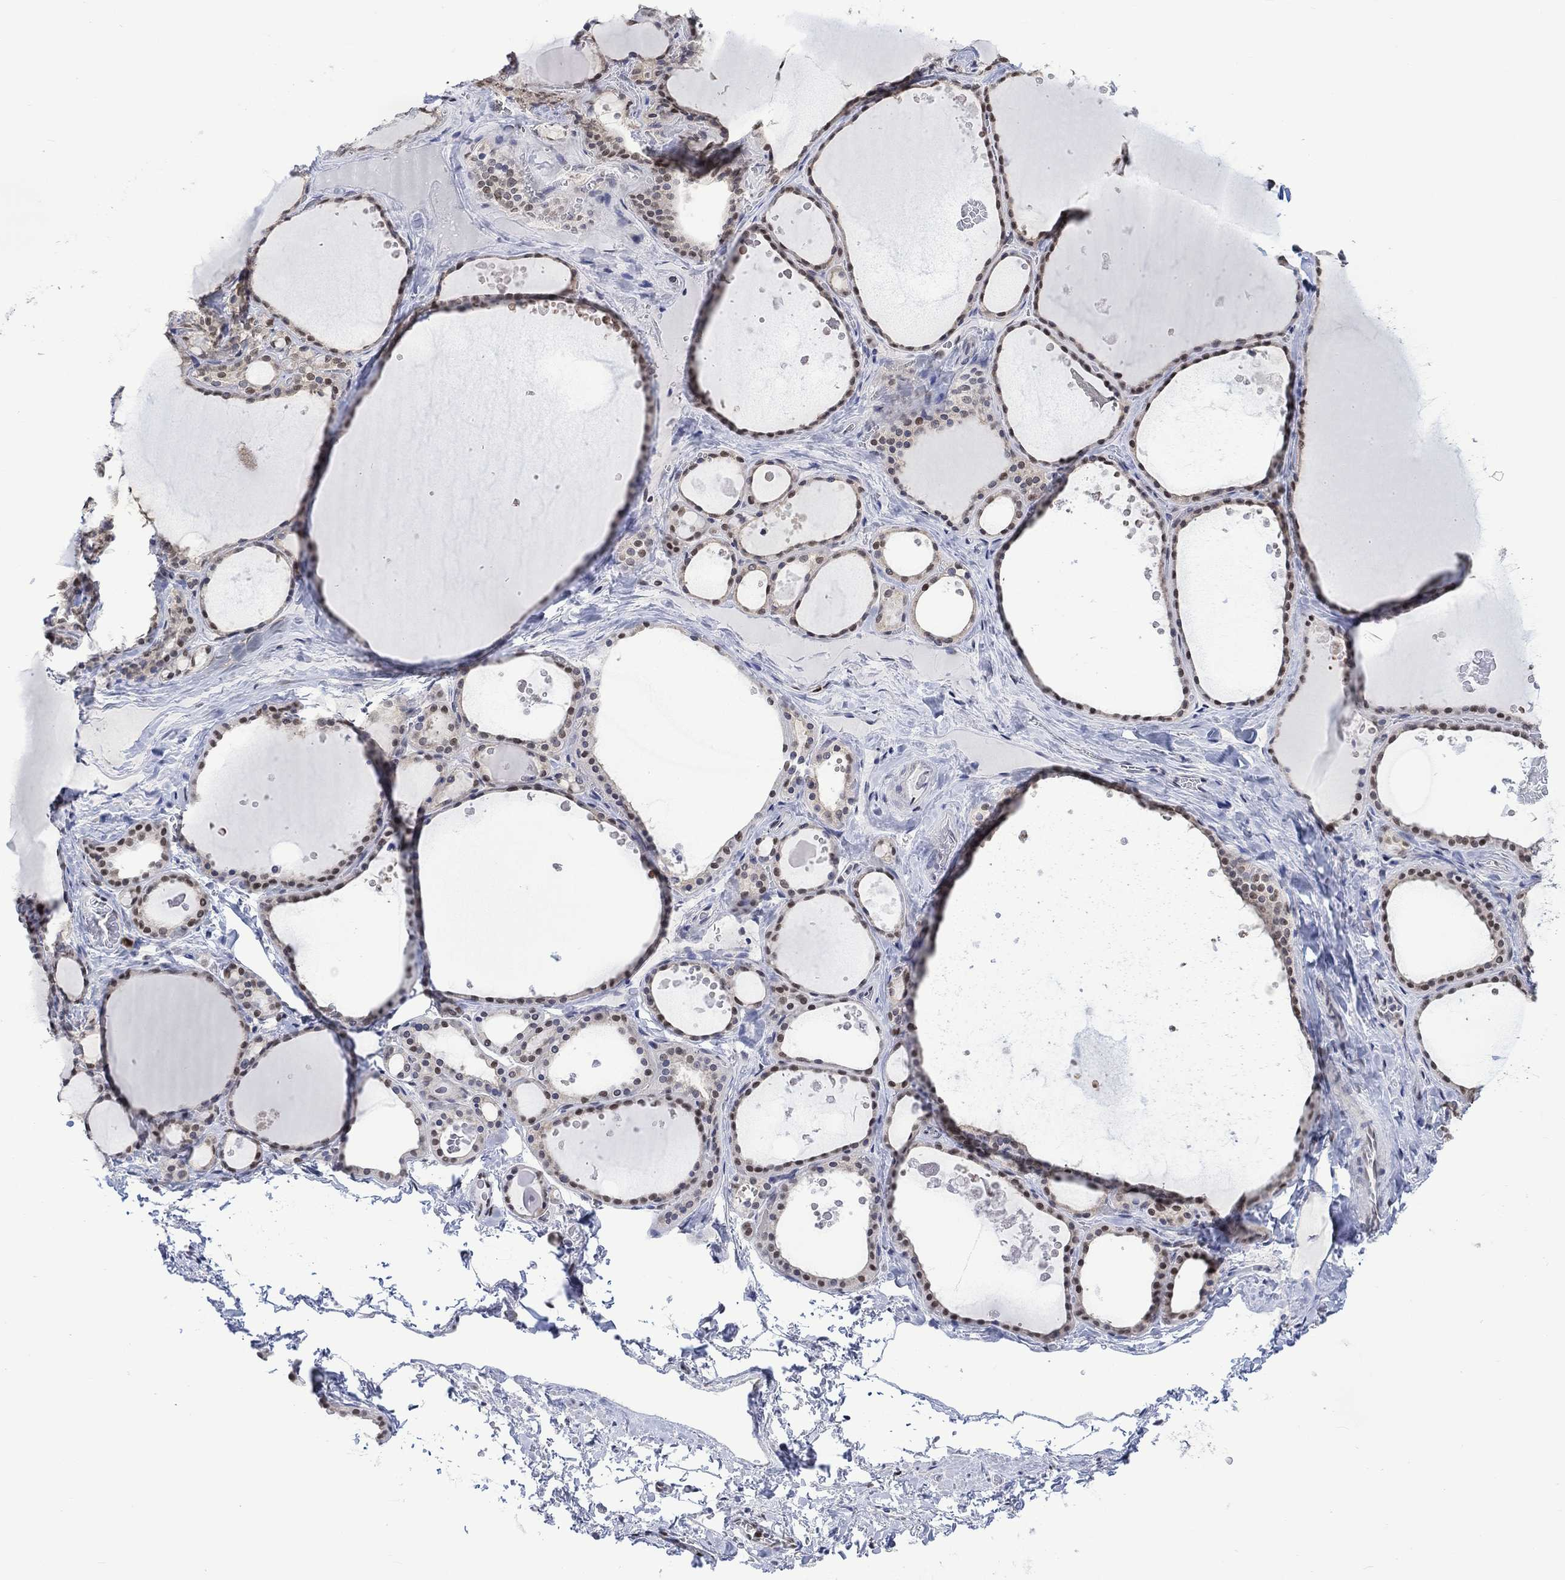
{"staining": {"intensity": "moderate", "quantity": "25%-75%", "location": "nuclear"}, "tissue": "thyroid gland", "cell_type": "Glandular cells", "image_type": "normal", "snomed": [{"axis": "morphology", "description": "Normal tissue, NOS"}, {"axis": "topography", "description": "Thyroid gland"}], "caption": "The micrograph reveals staining of unremarkable thyroid gland, revealing moderate nuclear protein staining (brown color) within glandular cells.", "gene": "RAD54L2", "patient": {"sex": "male", "age": 63}}